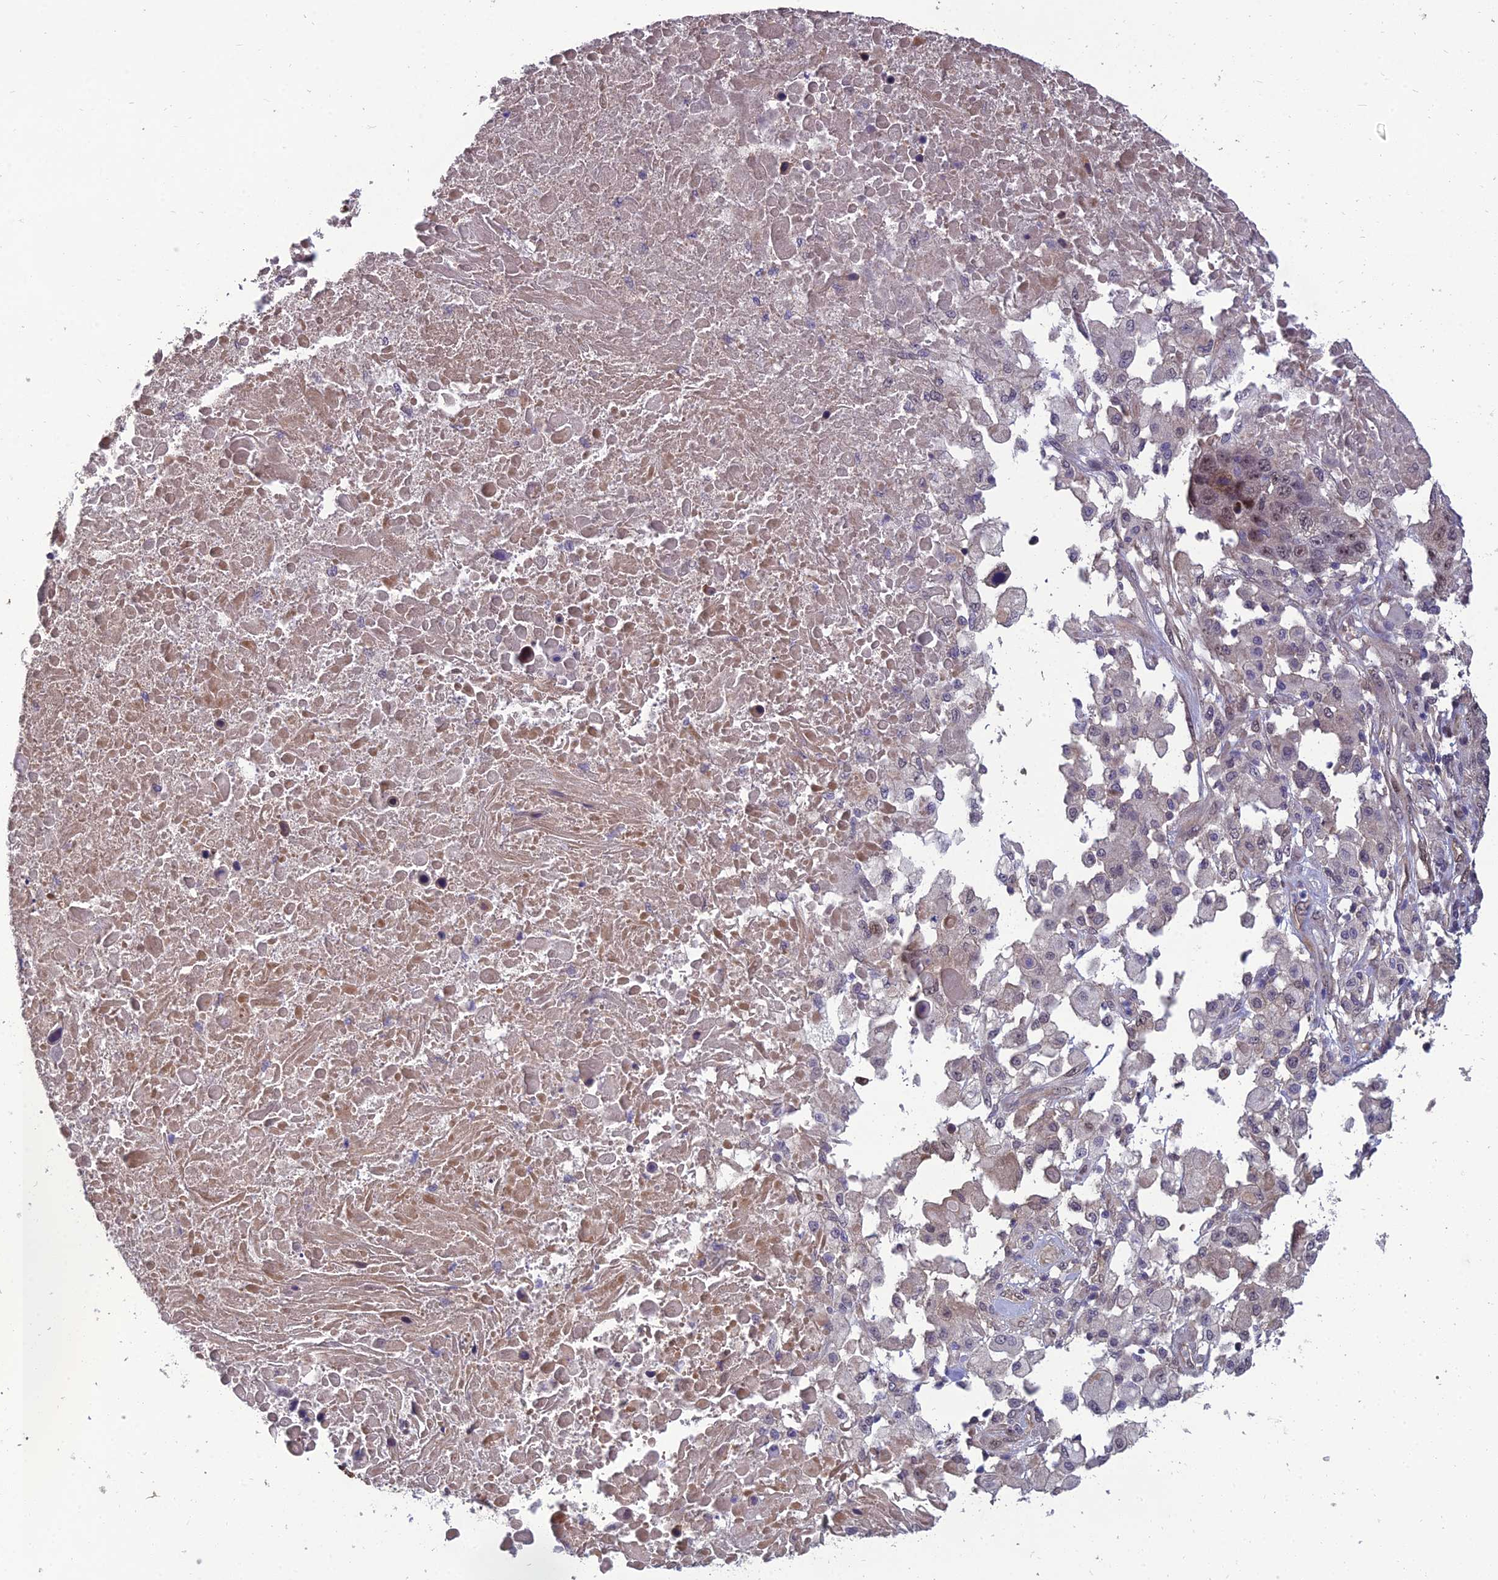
{"staining": {"intensity": "negative", "quantity": "none", "location": "none"}, "tissue": "lung cancer", "cell_type": "Tumor cells", "image_type": "cancer", "snomed": [{"axis": "morphology", "description": "Normal tissue, NOS"}, {"axis": "morphology", "description": "Squamous cell carcinoma, NOS"}, {"axis": "topography", "description": "Lymph node"}, {"axis": "topography", "description": "Lung"}], "caption": "Protein analysis of lung cancer shows no significant expression in tumor cells. (Brightfield microscopy of DAB immunohistochemistry (IHC) at high magnification).", "gene": "GRWD1", "patient": {"sex": "male", "age": 66}}